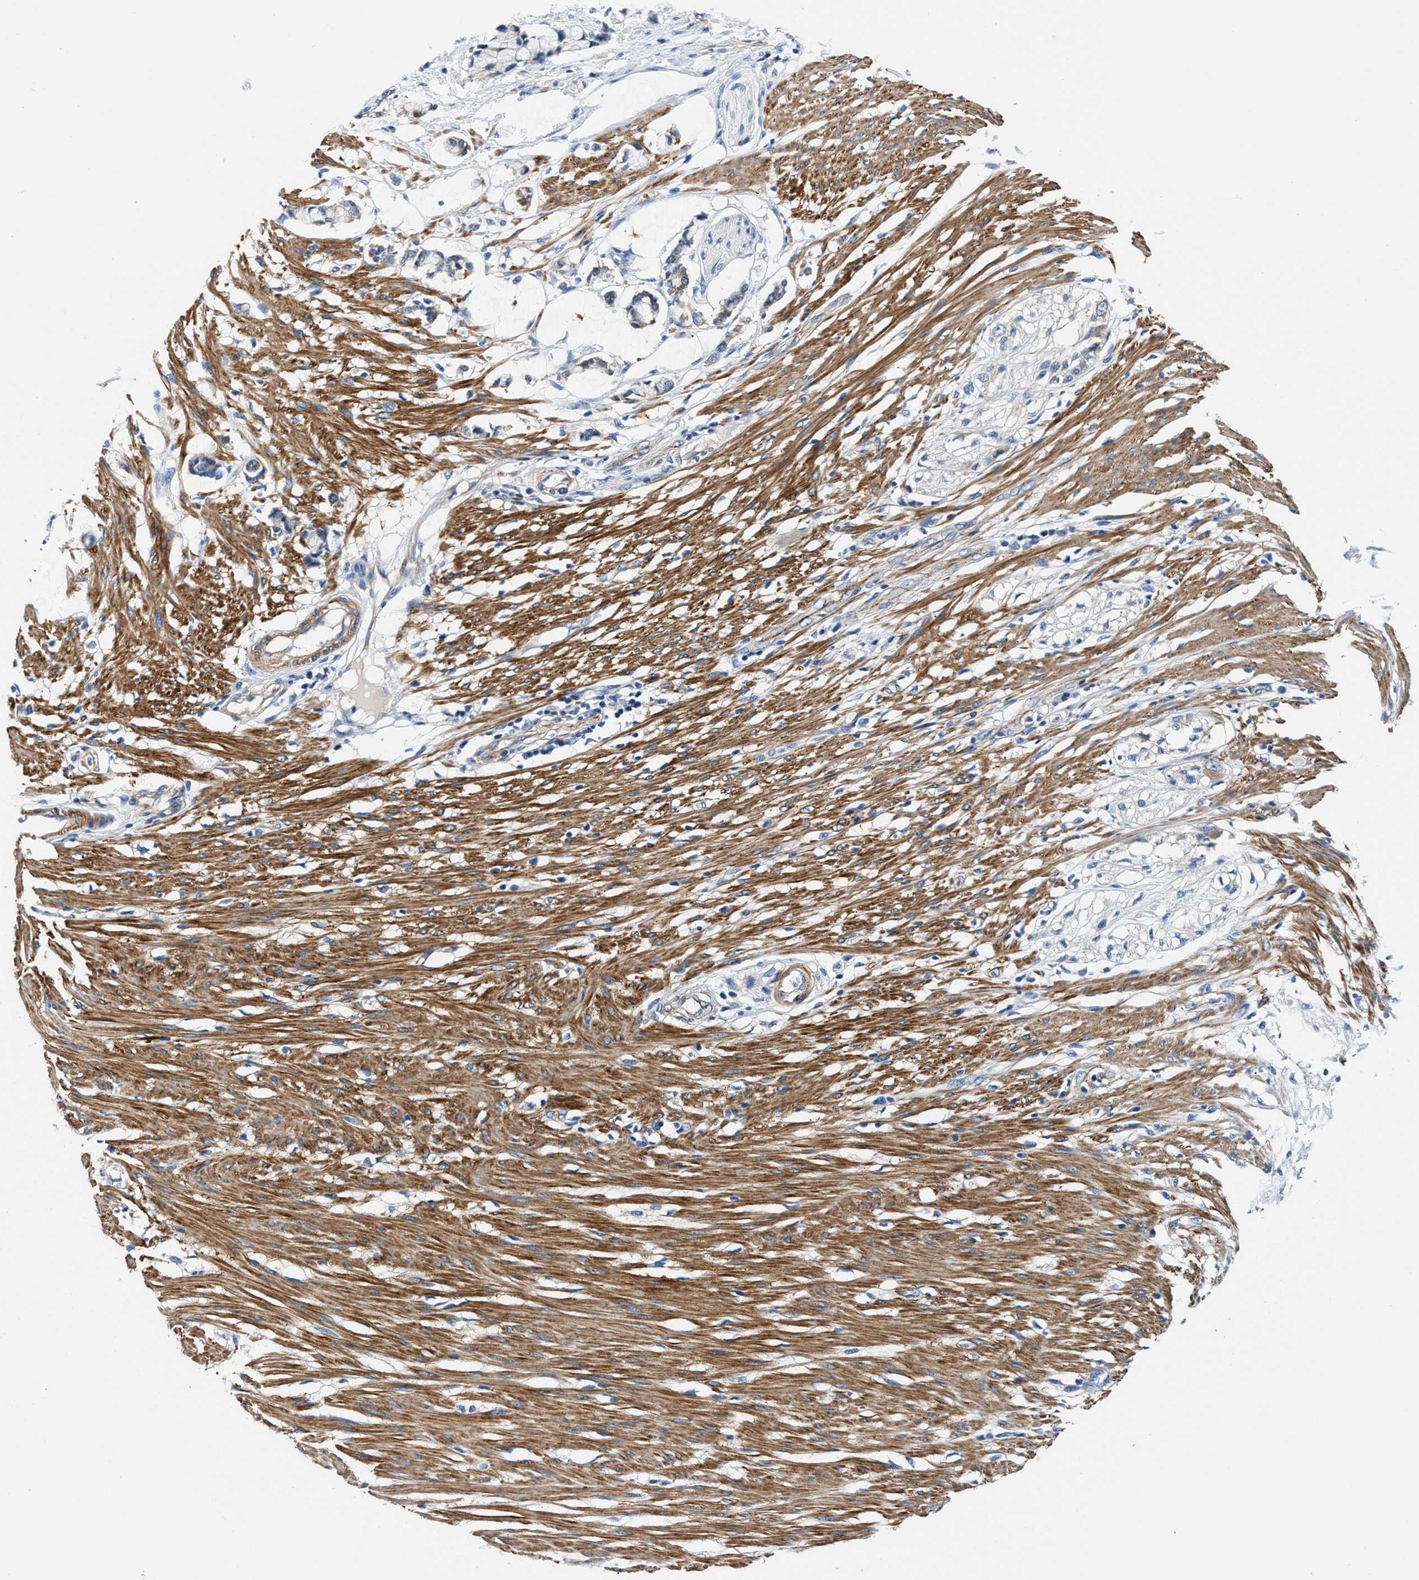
{"staining": {"intensity": "moderate", "quantity": ">75%", "location": "cytoplasmic/membranous"}, "tissue": "smooth muscle", "cell_type": "Smooth muscle cells", "image_type": "normal", "snomed": [{"axis": "morphology", "description": "Normal tissue, NOS"}, {"axis": "morphology", "description": "Adenocarcinoma, NOS"}, {"axis": "topography", "description": "Smooth muscle"}, {"axis": "topography", "description": "Colon"}], "caption": "This histopathology image reveals IHC staining of benign human smooth muscle, with medium moderate cytoplasmic/membranous staining in about >75% of smooth muscle cells.", "gene": "PARG", "patient": {"sex": "male", "age": 14}}